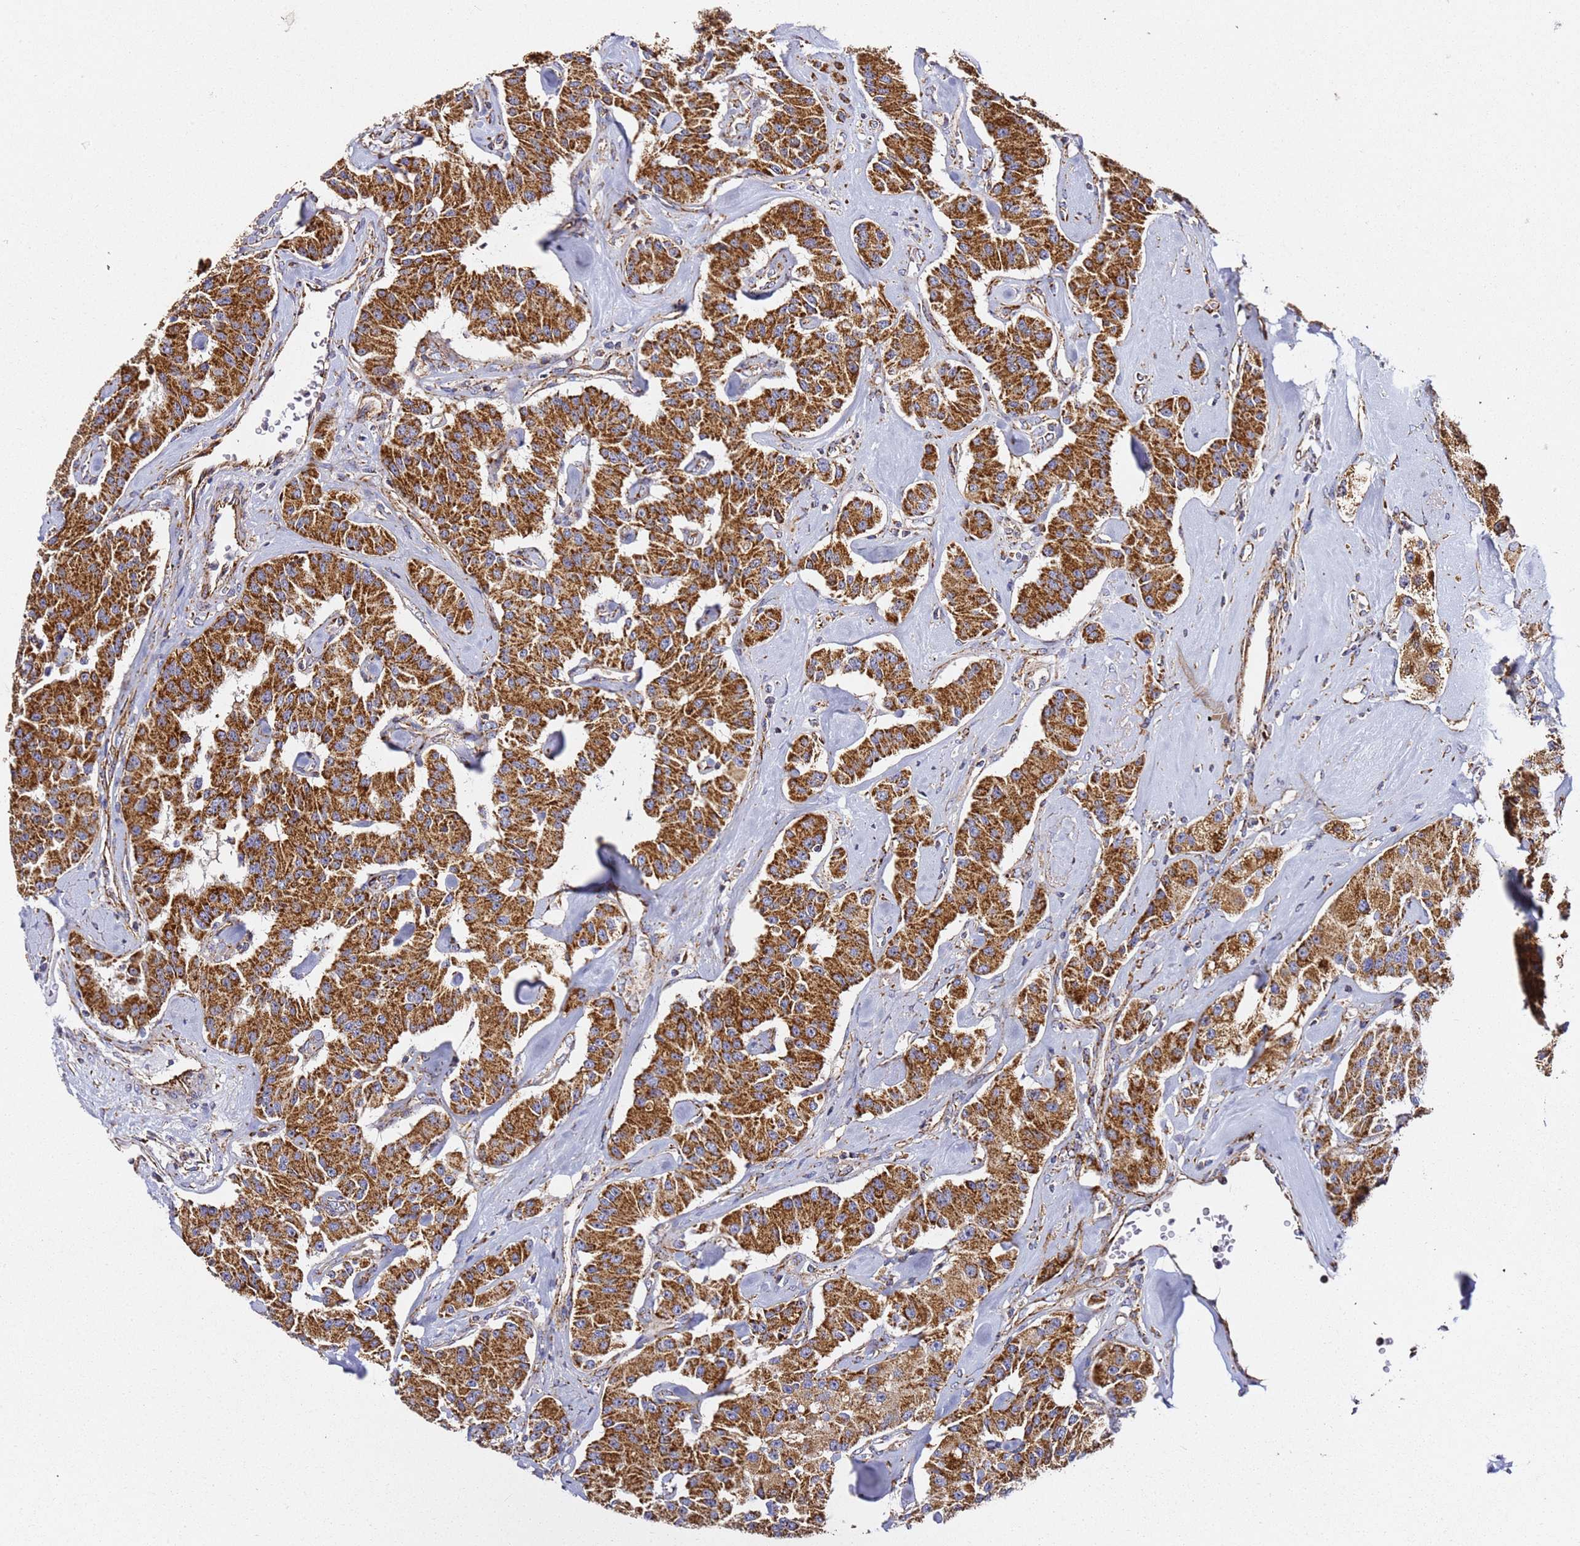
{"staining": {"intensity": "strong", "quantity": ">75%", "location": "cytoplasmic/membranous"}, "tissue": "carcinoid", "cell_type": "Tumor cells", "image_type": "cancer", "snomed": [{"axis": "morphology", "description": "Carcinoid, malignant, NOS"}, {"axis": "topography", "description": "Pancreas"}], "caption": "IHC image of carcinoid stained for a protein (brown), which exhibits high levels of strong cytoplasmic/membranous staining in about >75% of tumor cells.", "gene": "NDUFA3", "patient": {"sex": "male", "age": 41}}